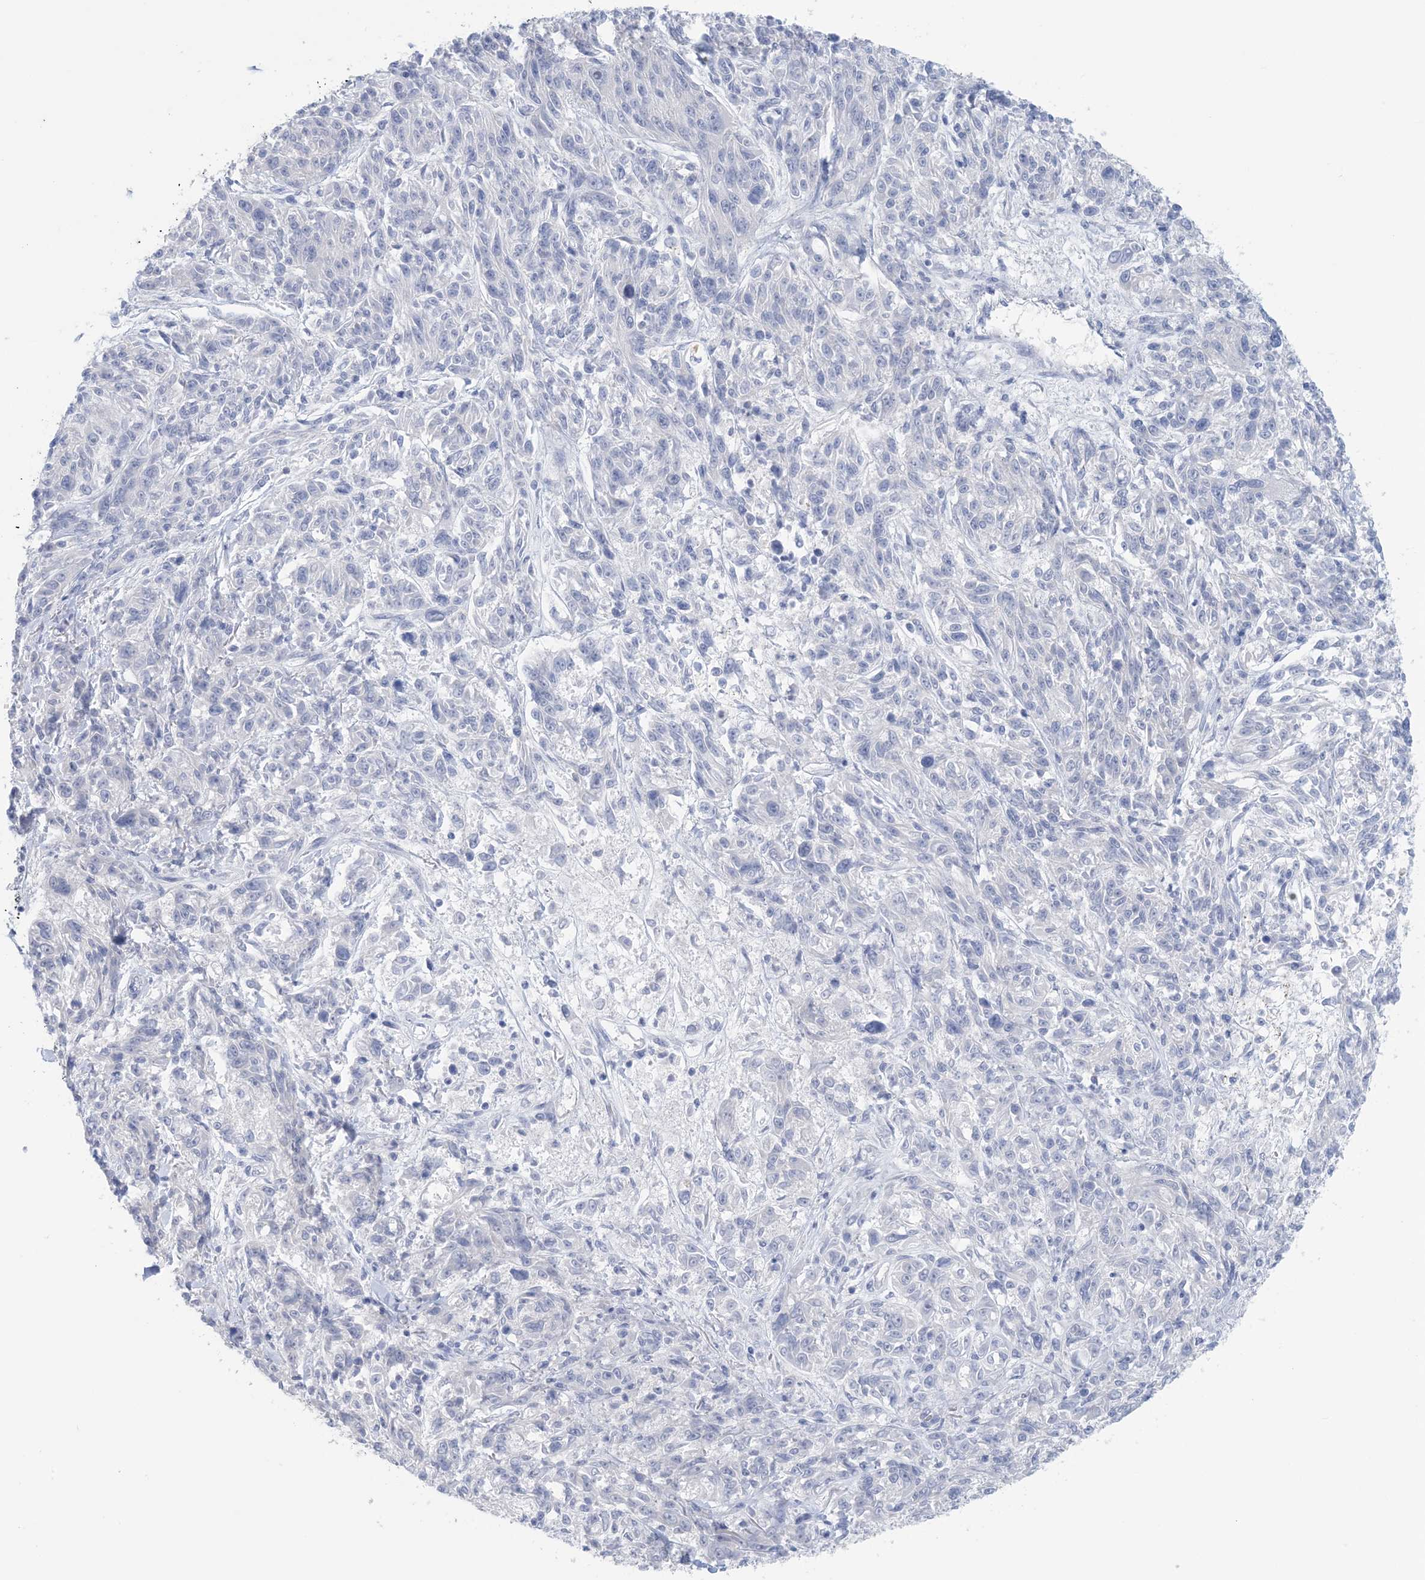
{"staining": {"intensity": "negative", "quantity": "none", "location": "none"}, "tissue": "melanoma", "cell_type": "Tumor cells", "image_type": "cancer", "snomed": [{"axis": "morphology", "description": "Malignant melanoma, NOS"}, {"axis": "topography", "description": "Skin"}], "caption": "High magnification brightfield microscopy of malignant melanoma stained with DAB (3,3'-diaminobenzidine) (brown) and counterstained with hematoxylin (blue): tumor cells show no significant expression.", "gene": "GABRG1", "patient": {"sex": "male", "age": 53}}